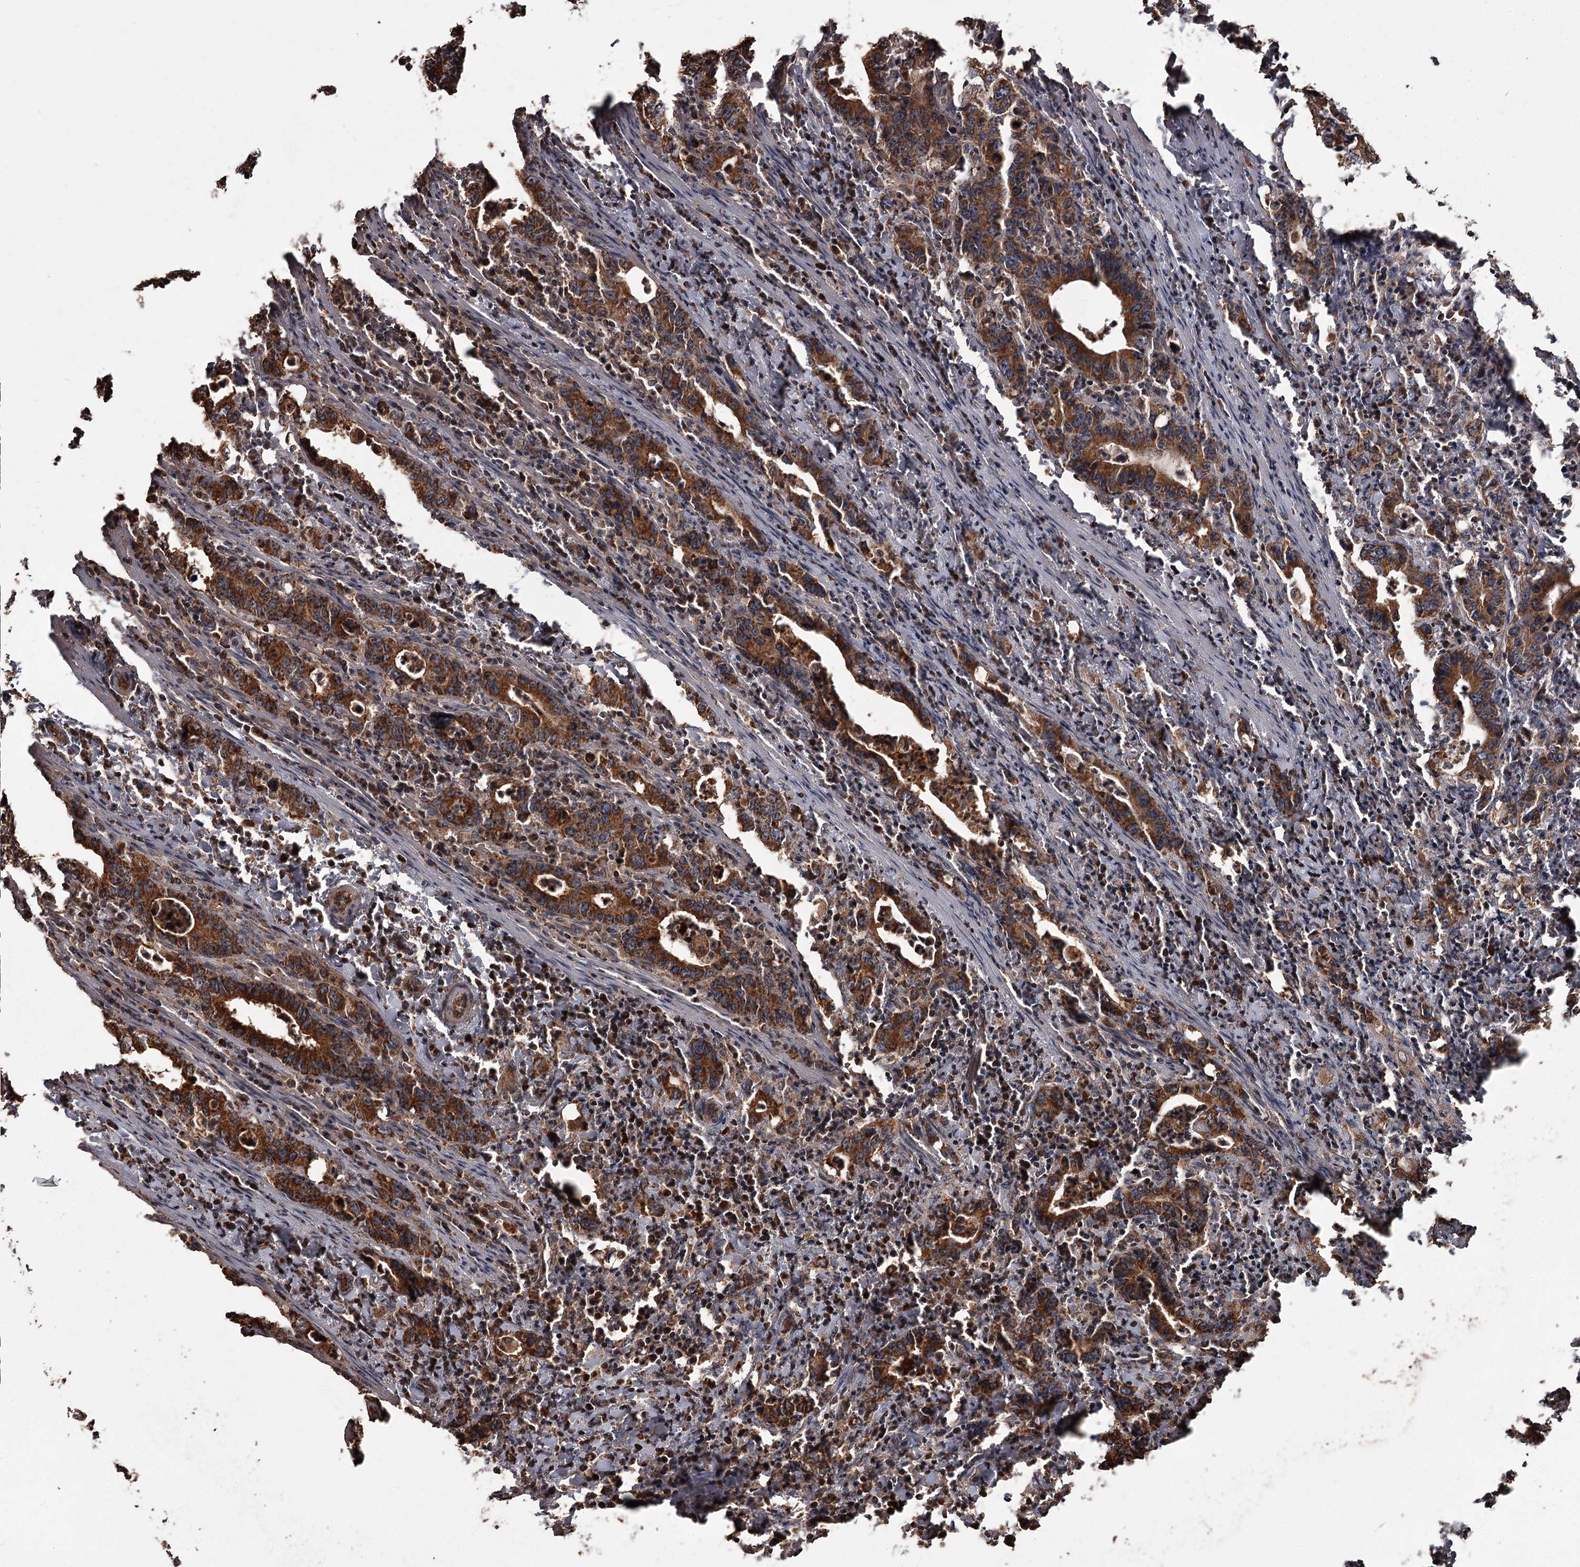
{"staining": {"intensity": "strong", "quantity": ">75%", "location": "cytoplasmic/membranous"}, "tissue": "colorectal cancer", "cell_type": "Tumor cells", "image_type": "cancer", "snomed": [{"axis": "morphology", "description": "Adenocarcinoma, NOS"}, {"axis": "topography", "description": "Colon"}], "caption": "Immunohistochemistry (IHC) micrograph of colorectal adenocarcinoma stained for a protein (brown), which demonstrates high levels of strong cytoplasmic/membranous expression in about >75% of tumor cells.", "gene": "THAP9", "patient": {"sex": "female", "age": 75}}